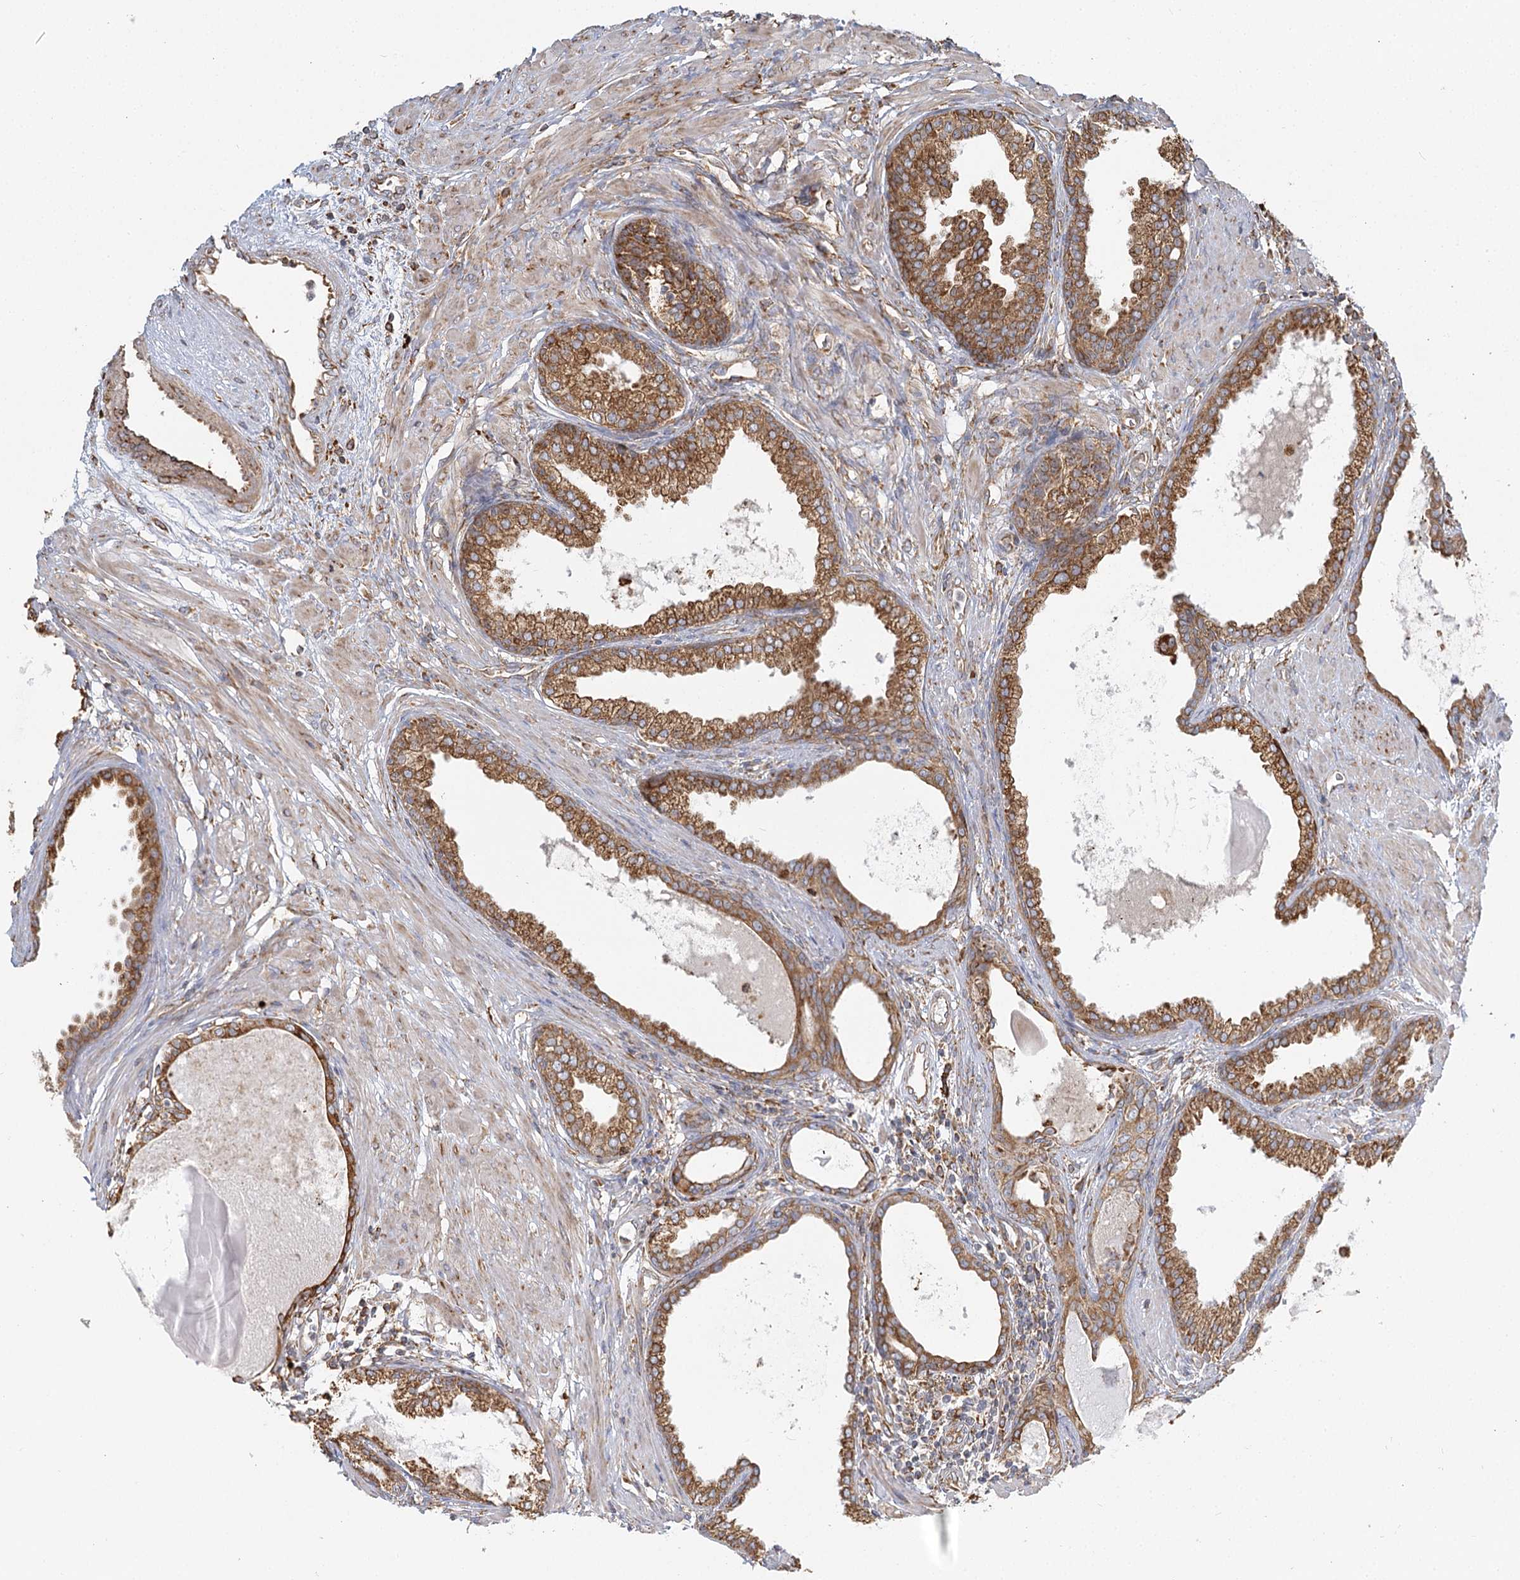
{"staining": {"intensity": "moderate", "quantity": ">75%", "location": "cytoplasmic/membranous"}, "tissue": "prostate cancer", "cell_type": "Tumor cells", "image_type": "cancer", "snomed": [{"axis": "morphology", "description": "Adenocarcinoma, High grade"}, {"axis": "topography", "description": "Prostate"}], "caption": "Protein staining displays moderate cytoplasmic/membranous staining in approximately >75% of tumor cells in prostate high-grade adenocarcinoma.", "gene": "TAS1R1", "patient": {"sex": "male", "age": 62}}